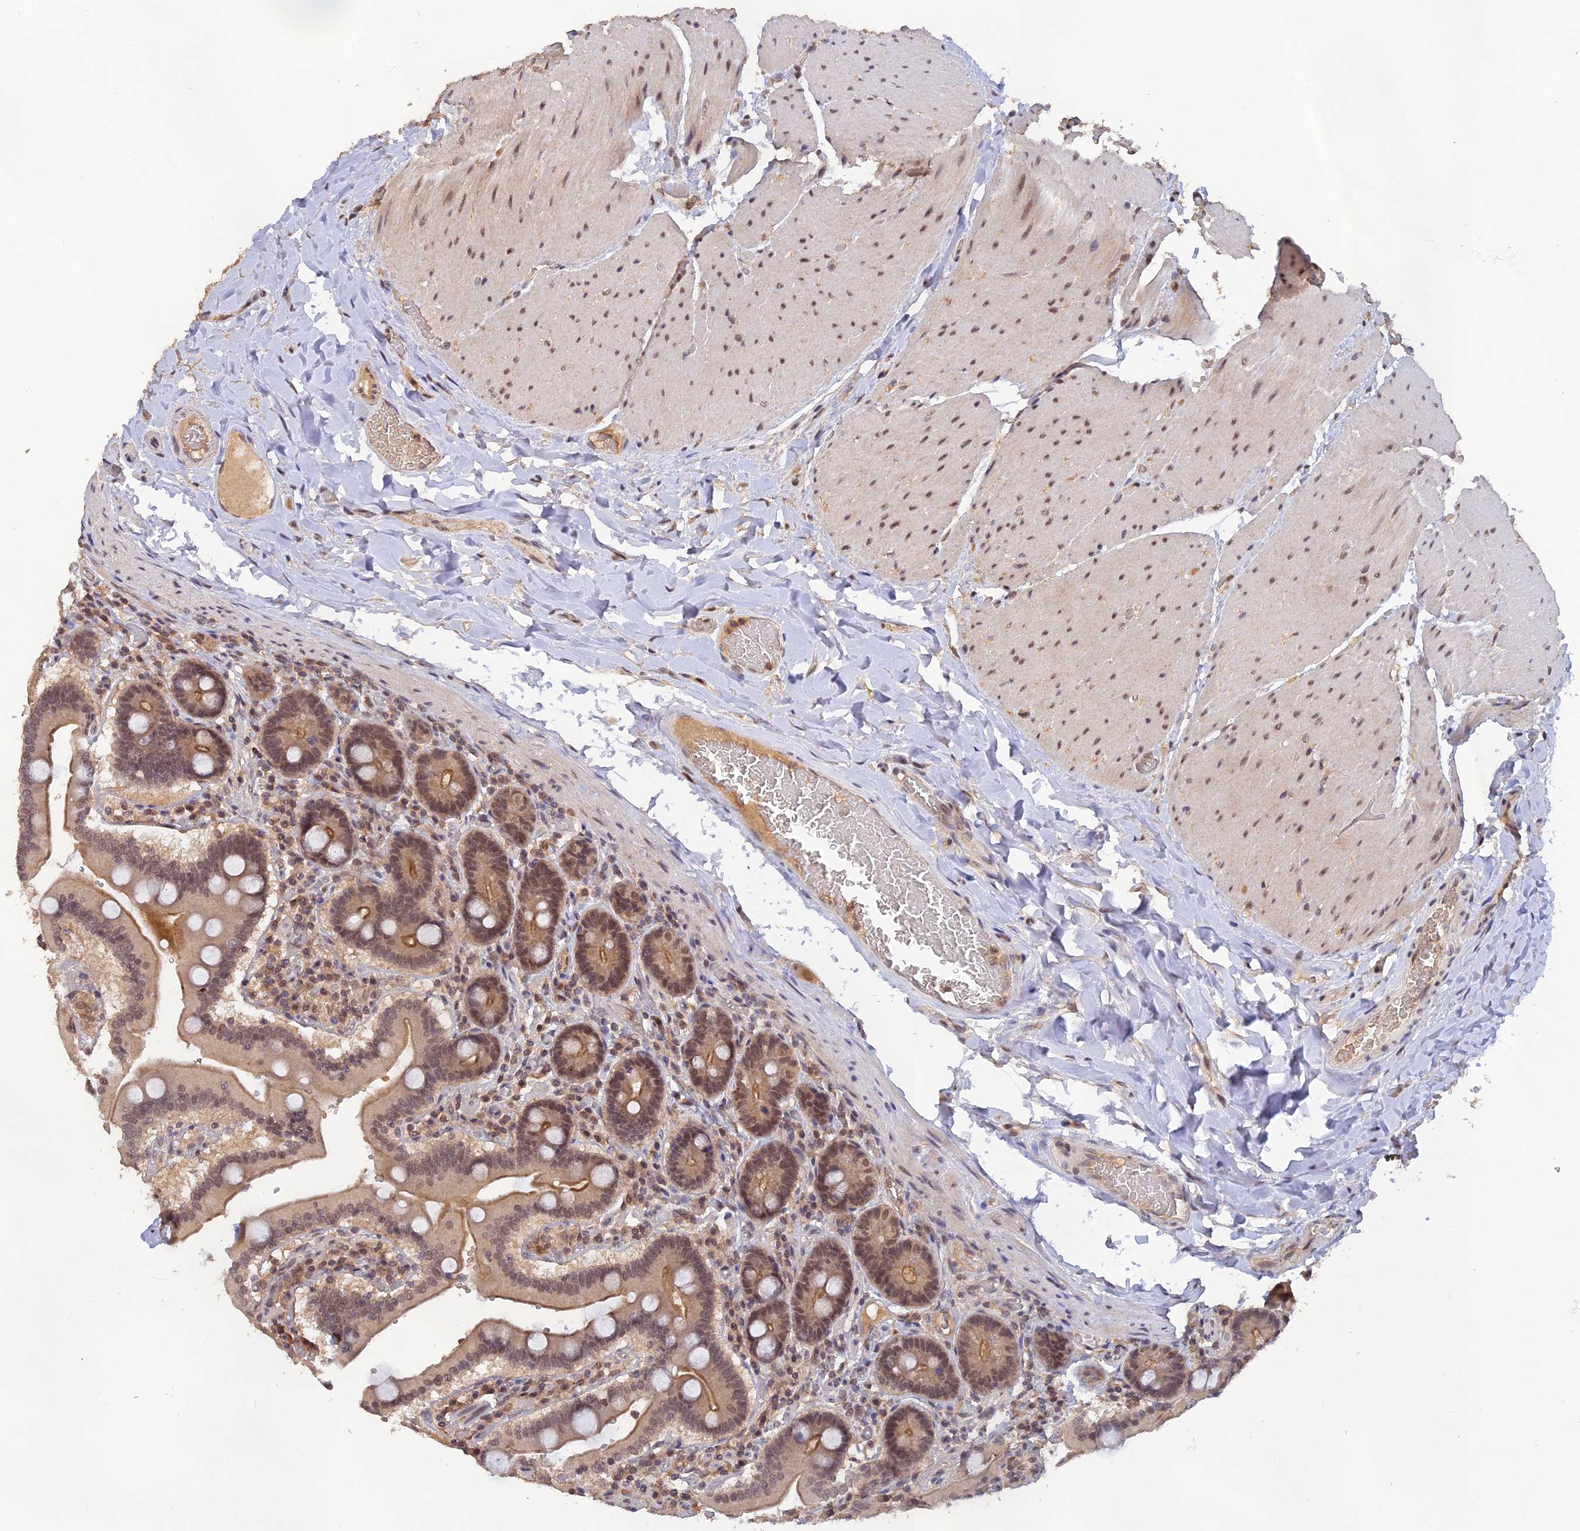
{"staining": {"intensity": "moderate", "quantity": ">75%", "location": "cytoplasmic/membranous,nuclear"}, "tissue": "duodenum", "cell_type": "Glandular cells", "image_type": "normal", "snomed": [{"axis": "morphology", "description": "Normal tissue, NOS"}, {"axis": "topography", "description": "Duodenum"}], "caption": "Immunohistochemical staining of normal human duodenum demonstrates >75% levels of moderate cytoplasmic/membranous,nuclear protein positivity in approximately >75% of glandular cells. The staining was performed using DAB, with brown indicating positive protein expression. Nuclei are stained blue with hematoxylin.", "gene": "ZNF436", "patient": {"sex": "female", "age": 62}}